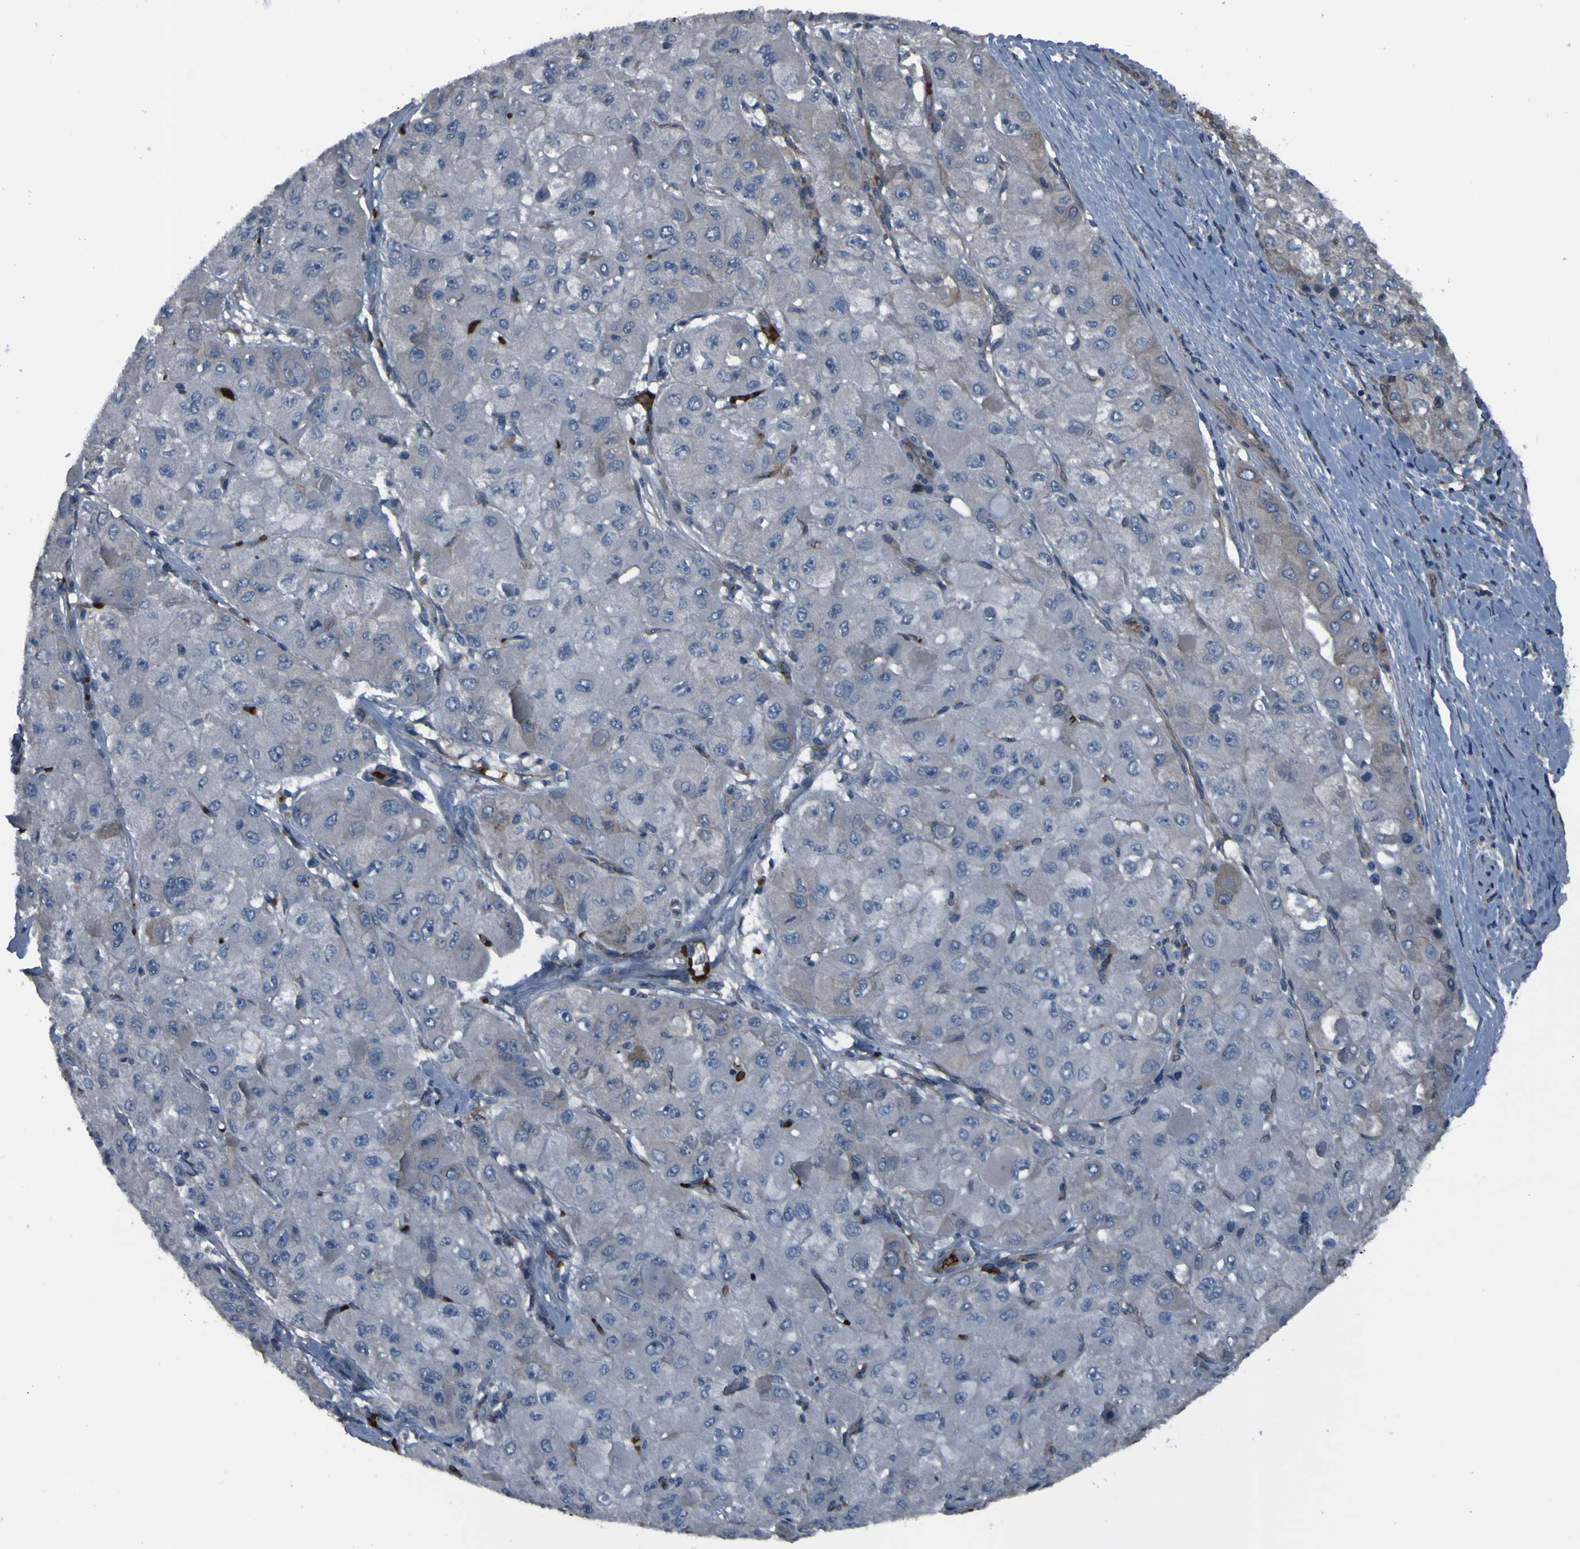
{"staining": {"intensity": "negative", "quantity": "none", "location": "none"}, "tissue": "liver cancer", "cell_type": "Tumor cells", "image_type": "cancer", "snomed": [{"axis": "morphology", "description": "Carcinoma, Hepatocellular, NOS"}, {"axis": "topography", "description": "Liver"}], "caption": "An immunohistochemistry histopathology image of liver cancer is shown. There is no staining in tumor cells of liver cancer.", "gene": "GRAMD1A", "patient": {"sex": "male", "age": 80}}